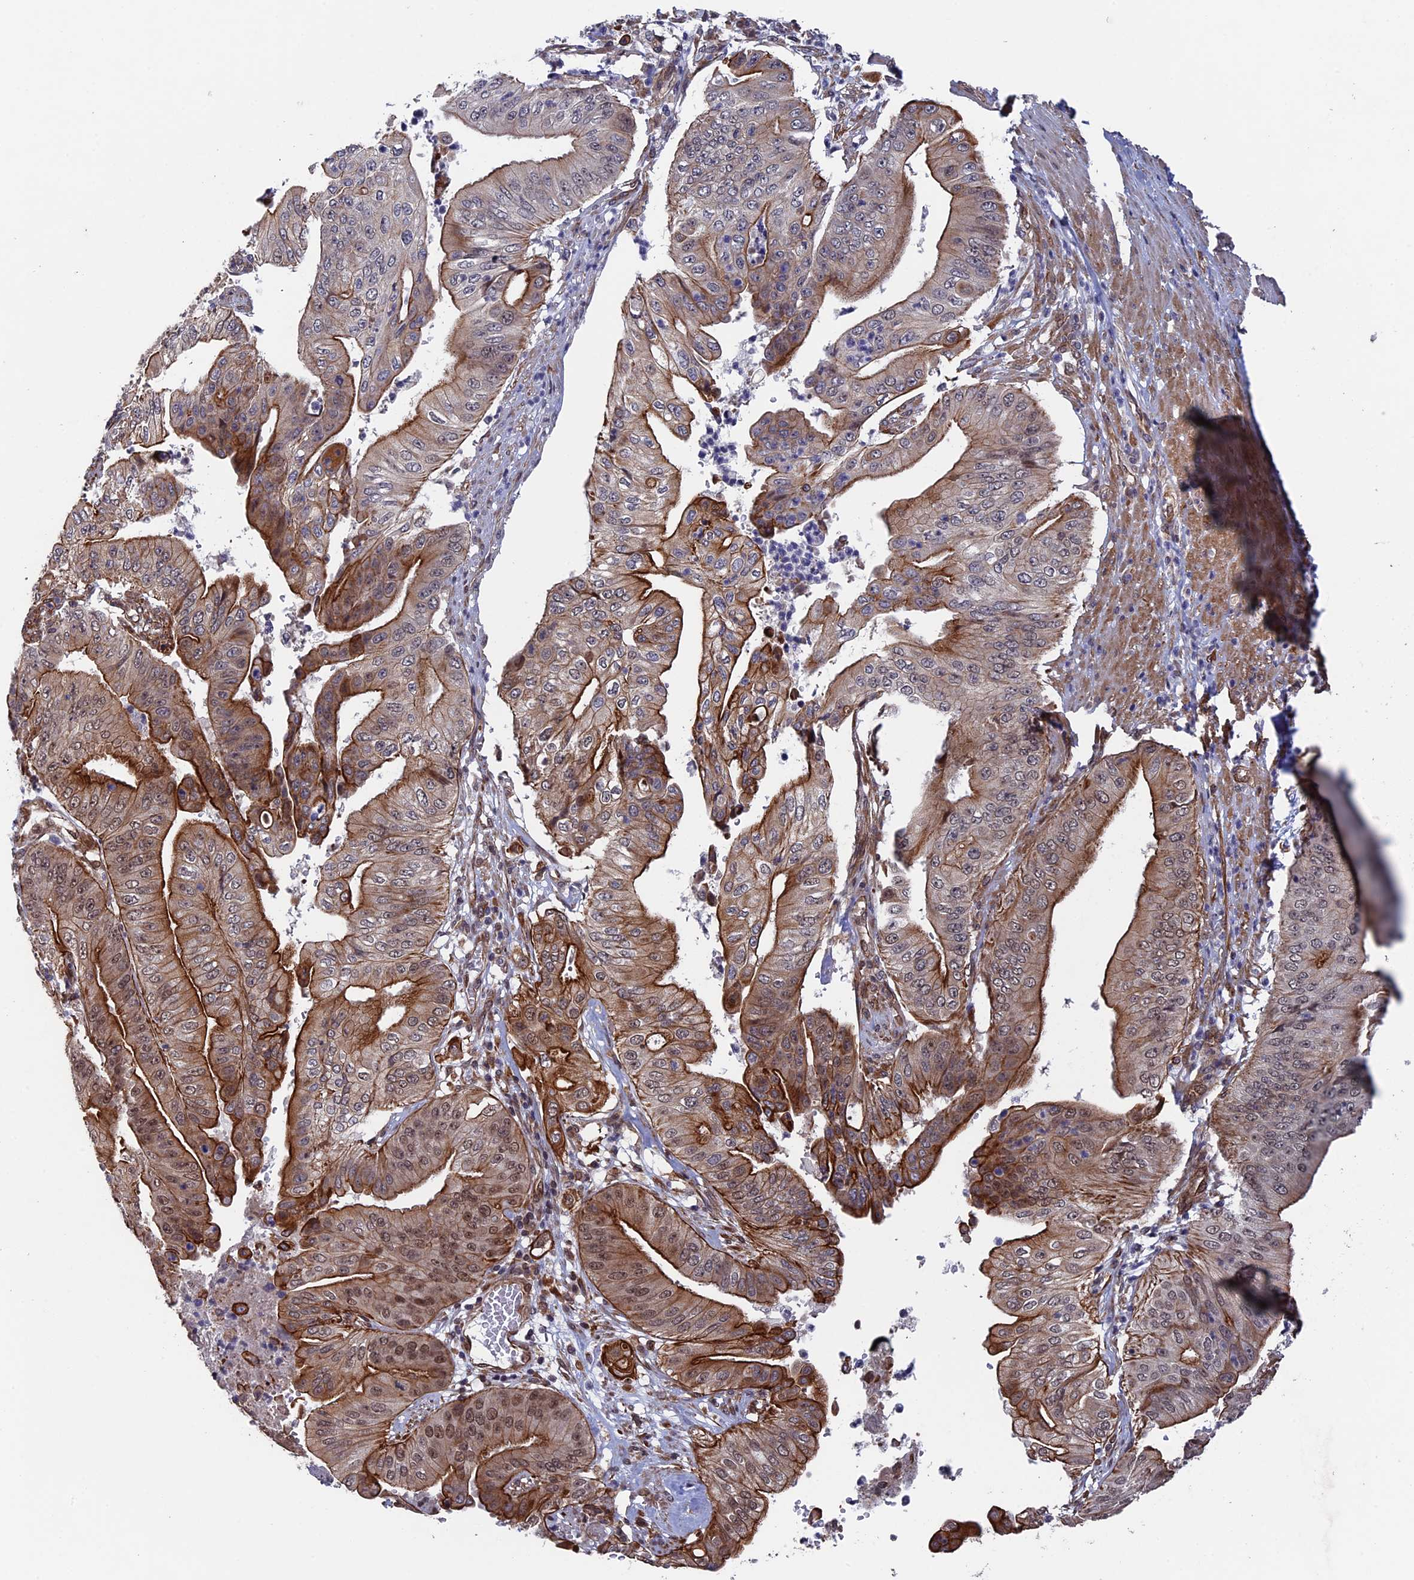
{"staining": {"intensity": "strong", "quantity": "25%-75%", "location": "cytoplasmic/membranous,nuclear"}, "tissue": "pancreatic cancer", "cell_type": "Tumor cells", "image_type": "cancer", "snomed": [{"axis": "morphology", "description": "Adenocarcinoma, NOS"}, {"axis": "topography", "description": "Pancreas"}], "caption": "Immunohistochemistry of adenocarcinoma (pancreatic) displays high levels of strong cytoplasmic/membranous and nuclear staining in approximately 25%-75% of tumor cells. (DAB IHC, brown staining for protein, blue staining for nuclei).", "gene": "NOSIP", "patient": {"sex": "female", "age": 77}}